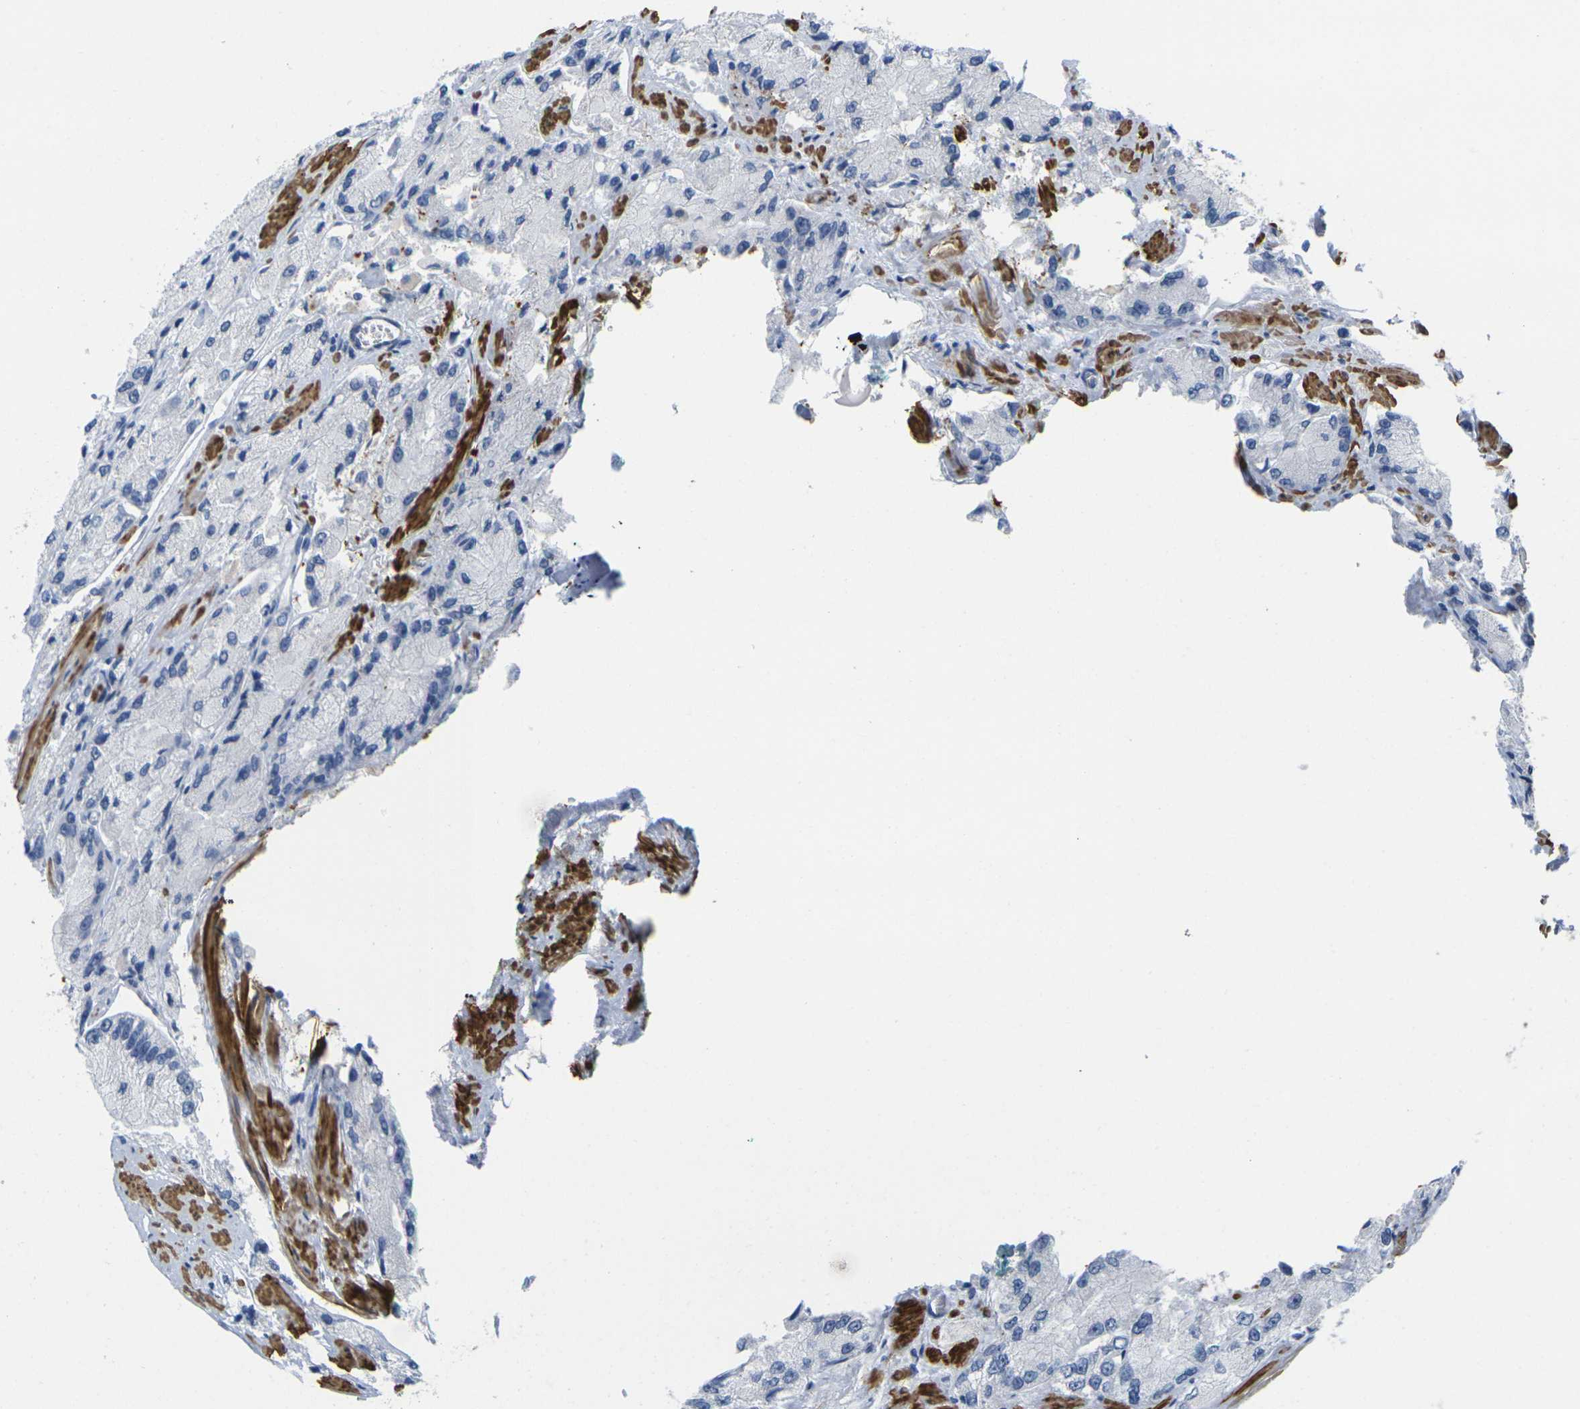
{"staining": {"intensity": "negative", "quantity": "none", "location": "none"}, "tissue": "prostate cancer", "cell_type": "Tumor cells", "image_type": "cancer", "snomed": [{"axis": "morphology", "description": "Adenocarcinoma, High grade"}, {"axis": "topography", "description": "Prostate"}], "caption": "This is an immunohistochemistry image of human prostate cancer (adenocarcinoma (high-grade)). There is no expression in tumor cells.", "gene": "CNN1", "patient": {"sex": "male", "age": 58}}